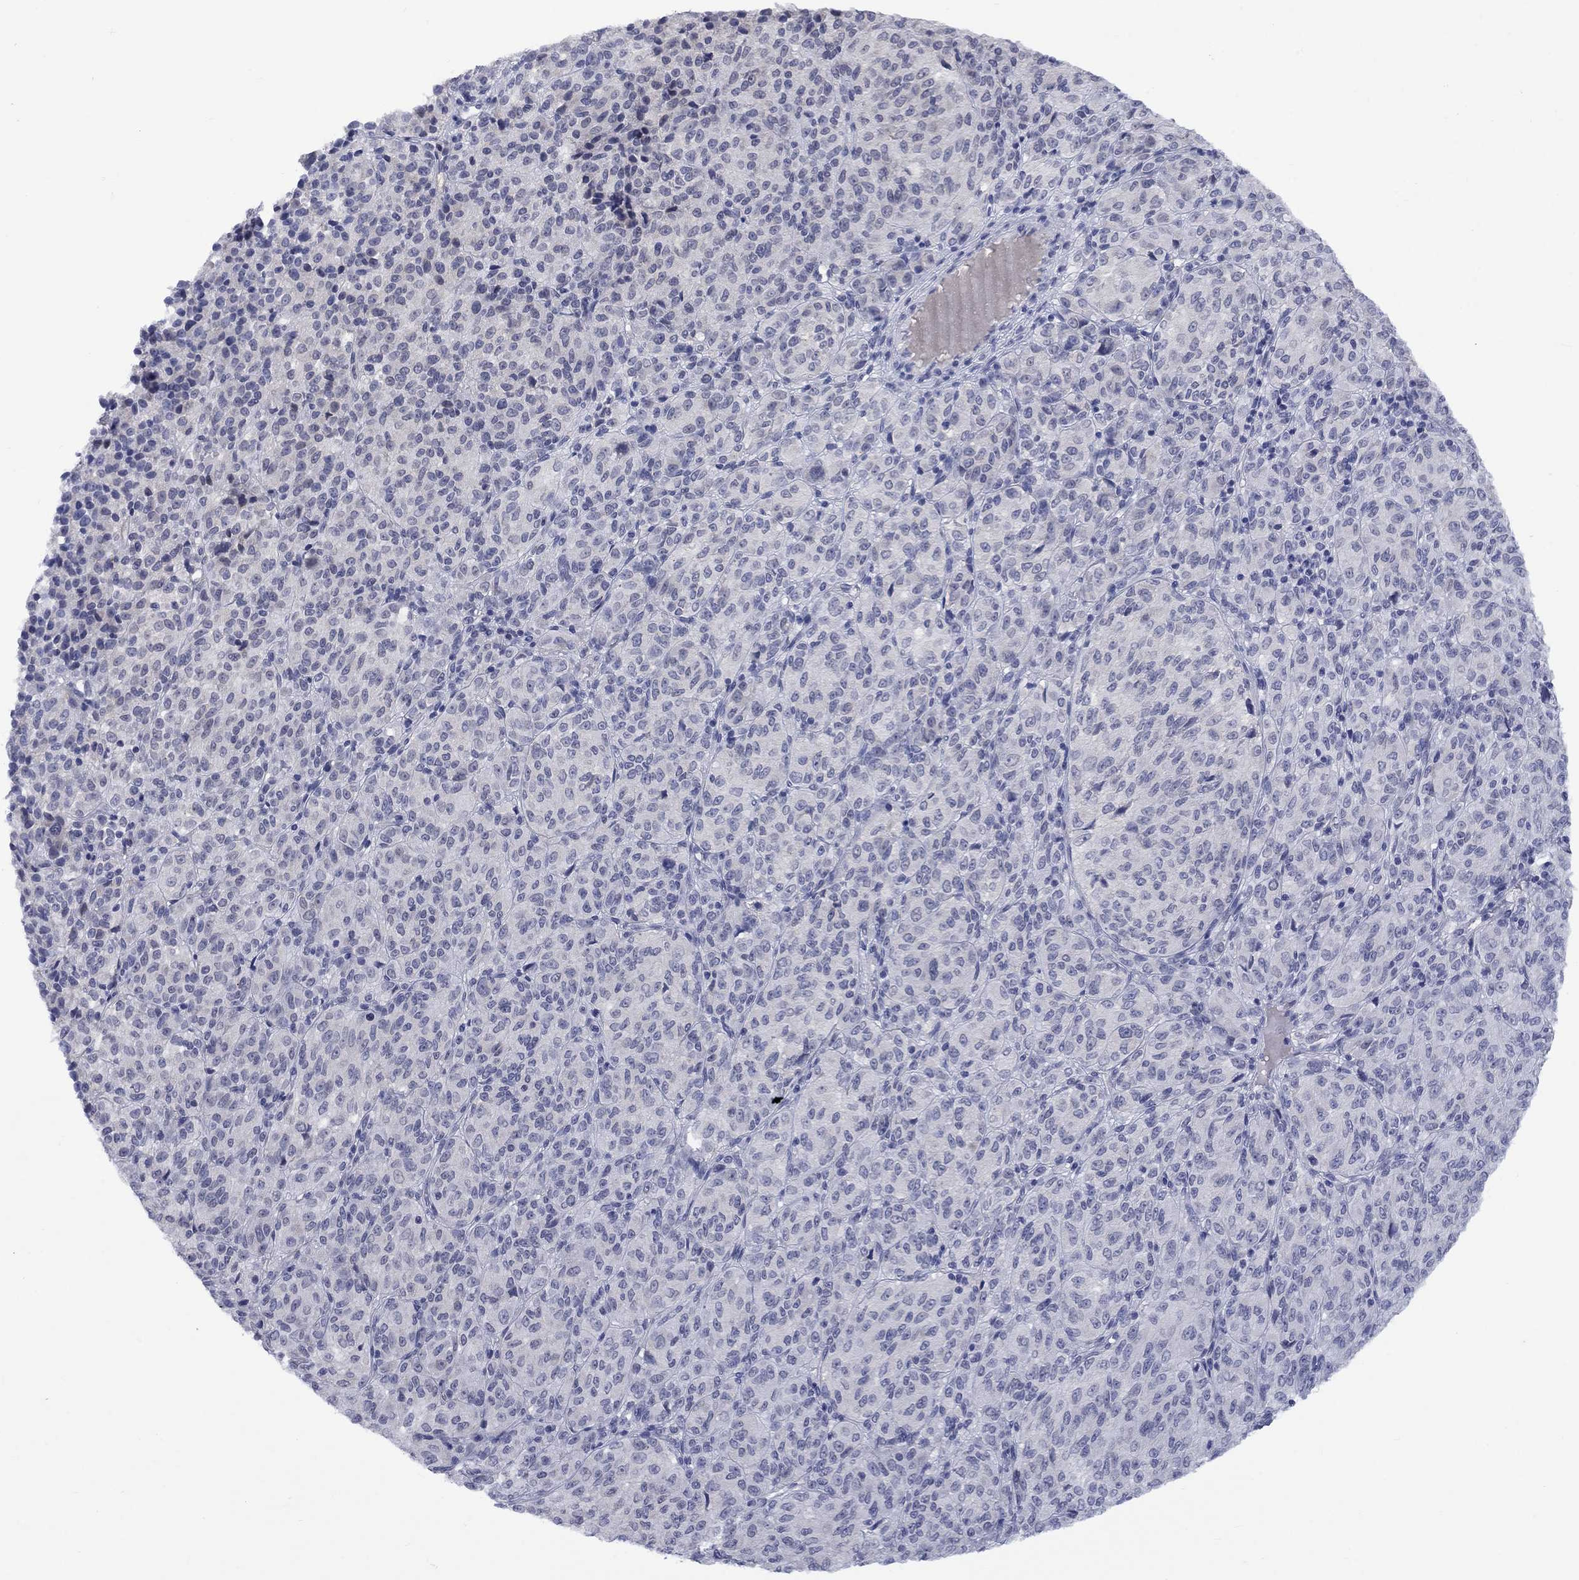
{"staining": {"intensity": "negative", "quantity": "none", "location": "none"}, "tissue": "melanoma", "cell_type": "Tumor cells", "image_type": "cancer", "snomed": [{"axis": "morphology", "description": "Malignant melanoma, Metastatic site"}, {"axis": "topography", "description": "Brain"}], "caption": "Tumor cells are negative for brown protein staining in melanoma.", "gene": "NSMF", "patient": {"sex": "female", "age": 56}}